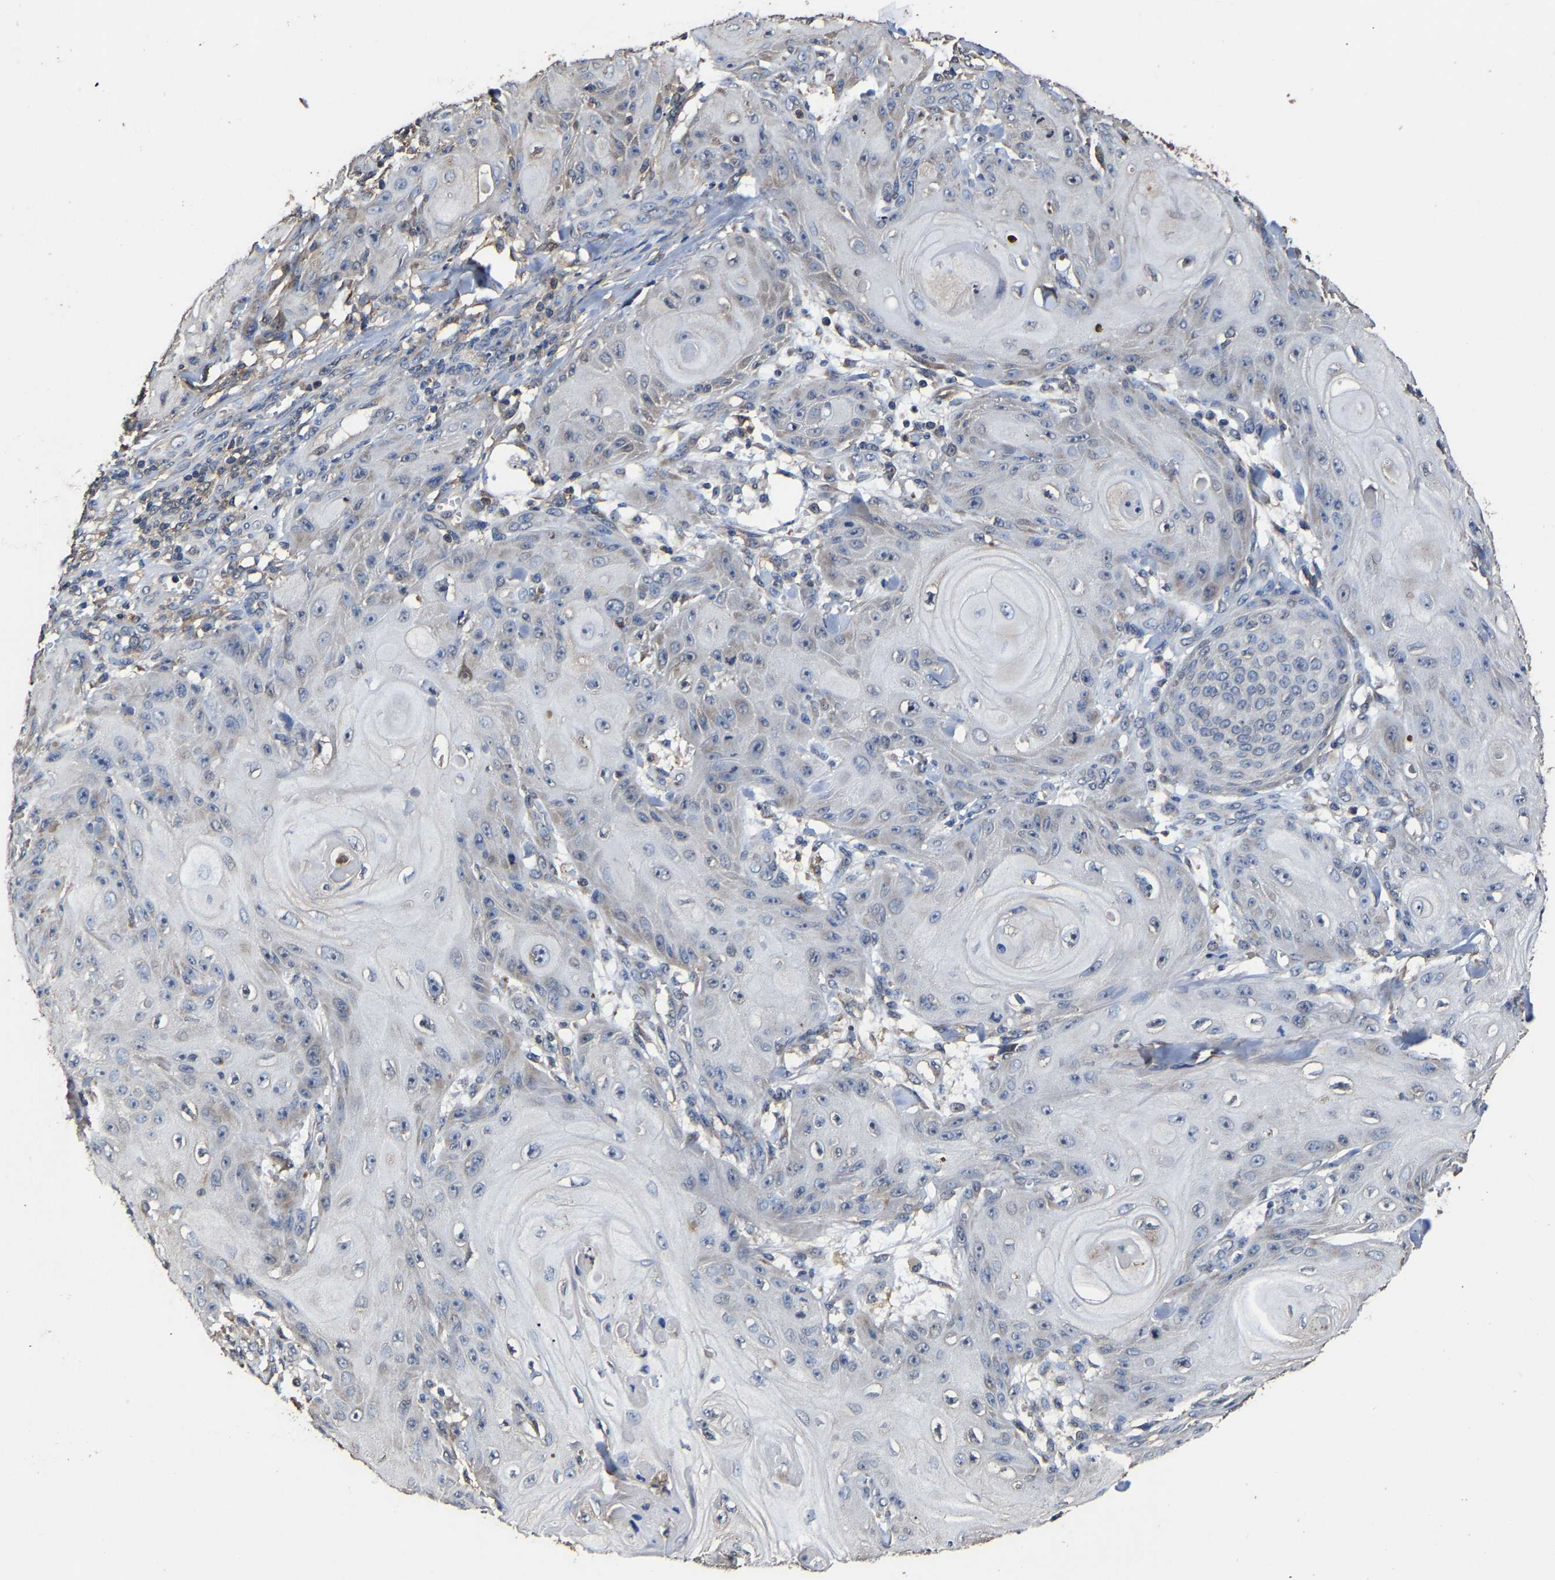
{"staining": {"intensity": "negative", "quantity": "none", "location": "none"}, "tissue": "skin cancer", "cell_type": "Tumor cells", "image_type": "cancer", "snomed": [{"axis": "morphology", "description": "Squamous cell carcinoma, NOS"}, {"axis": "topography", "description": "Skin"}], "caption": "Immunohistochemical staining of skin cancer (squamous cell carcinoma) shows no significant staining in tumor cells.", "gene": "EBAG9", "patient": {"sex": "male", "age": 74}}